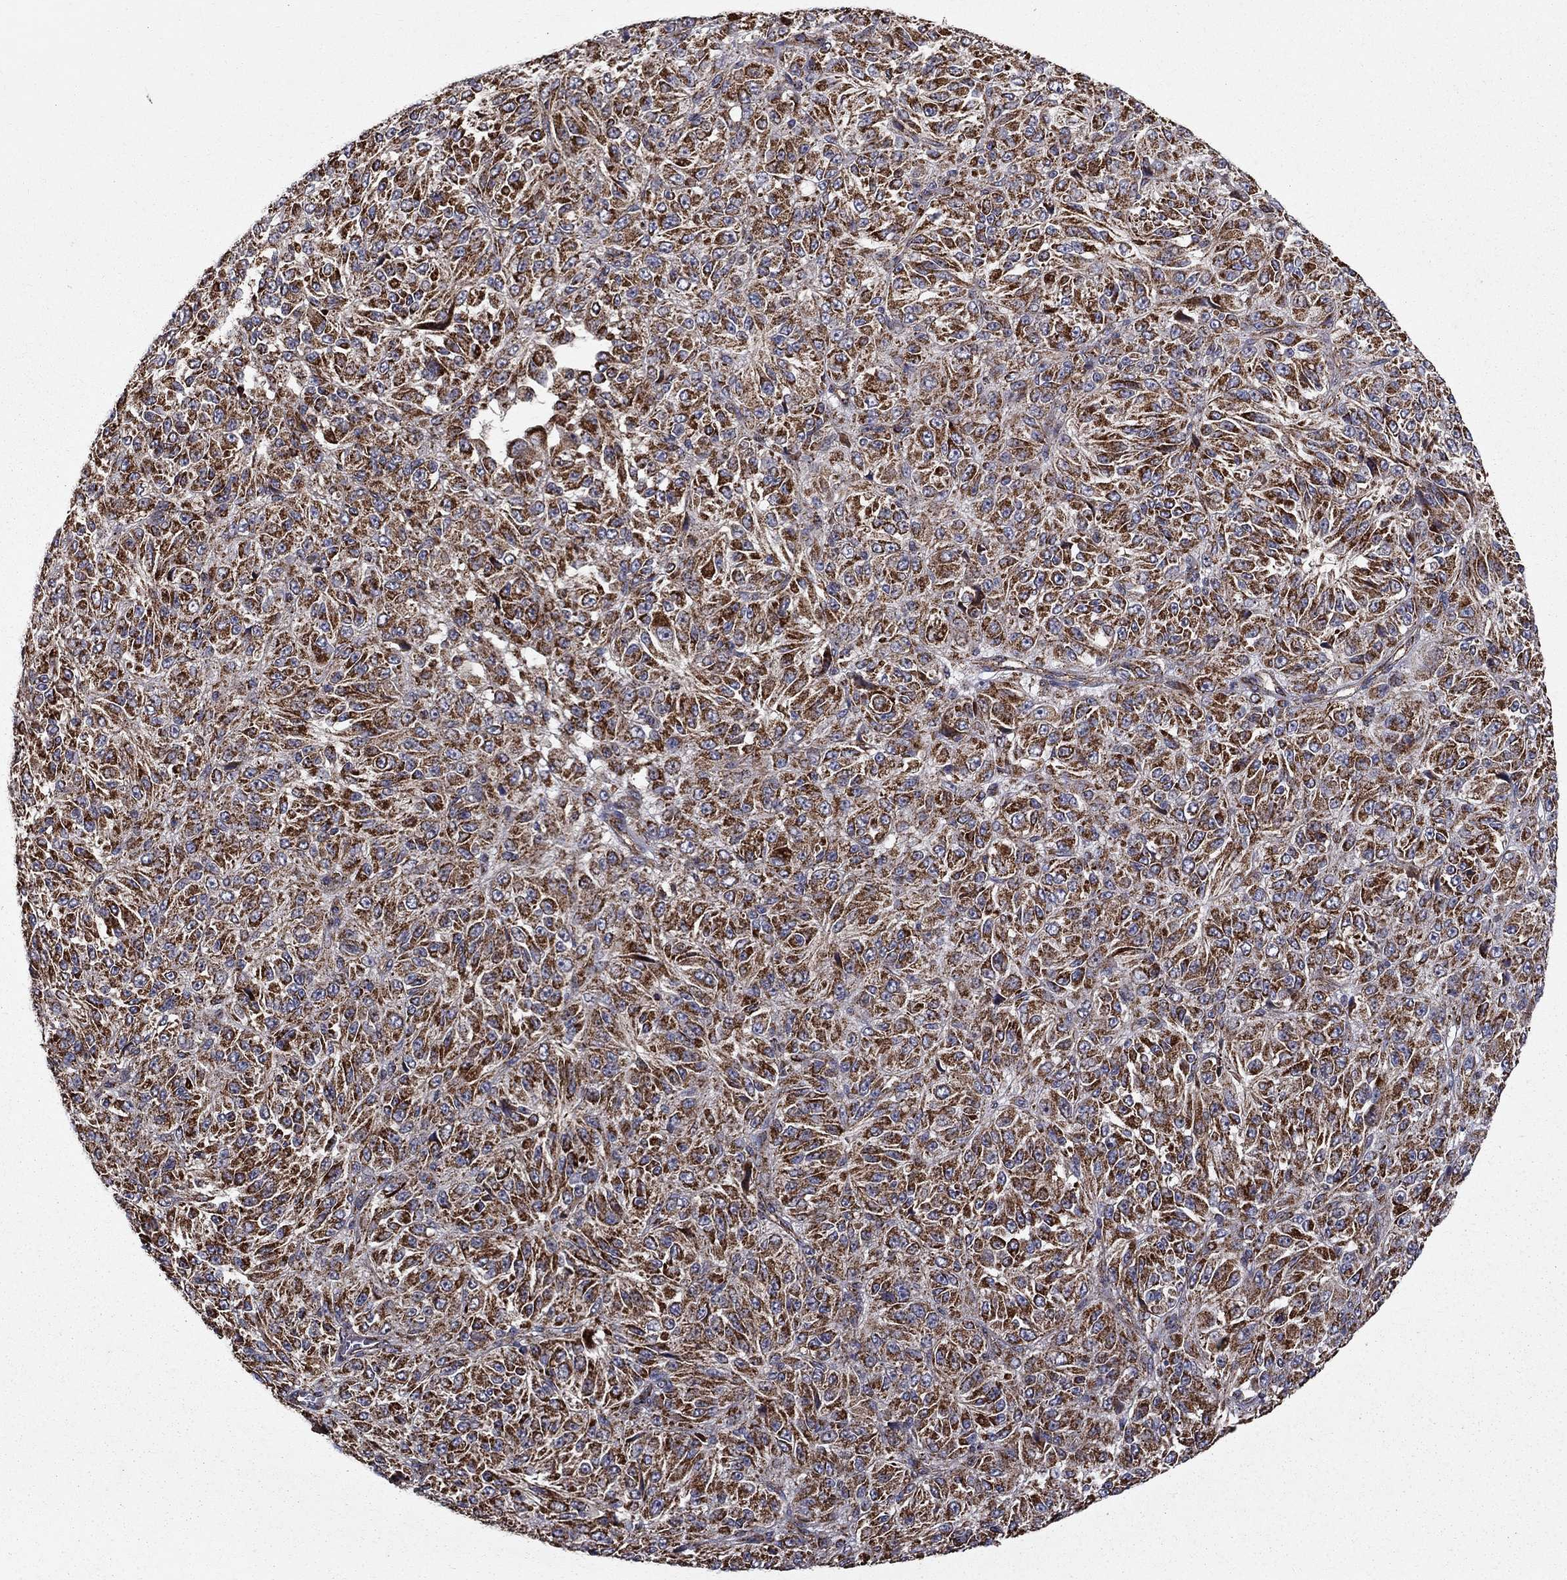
{"staining": {"intensity": "strong", "quantity": ">75%", "location": "cytoplasmic/membranous"}, "tissue": "melanoma", "cell_type": "Tumor cells", "image_type": "cancer", "snomed": [{"axis": "morphology", "description": "Malignant melanoma, Metastatic site"}, {"axis": "topography", "description": "Brain"}], "caption": "This micrograph displays immunohistochemistry staining of malignant melanoma (metastatic site), with high strong cytoplasmic/membranous positivity in about >75% of tumor cells.", "gene": "NDUFS8", "patient": {"sex": "female", "age": 56}}